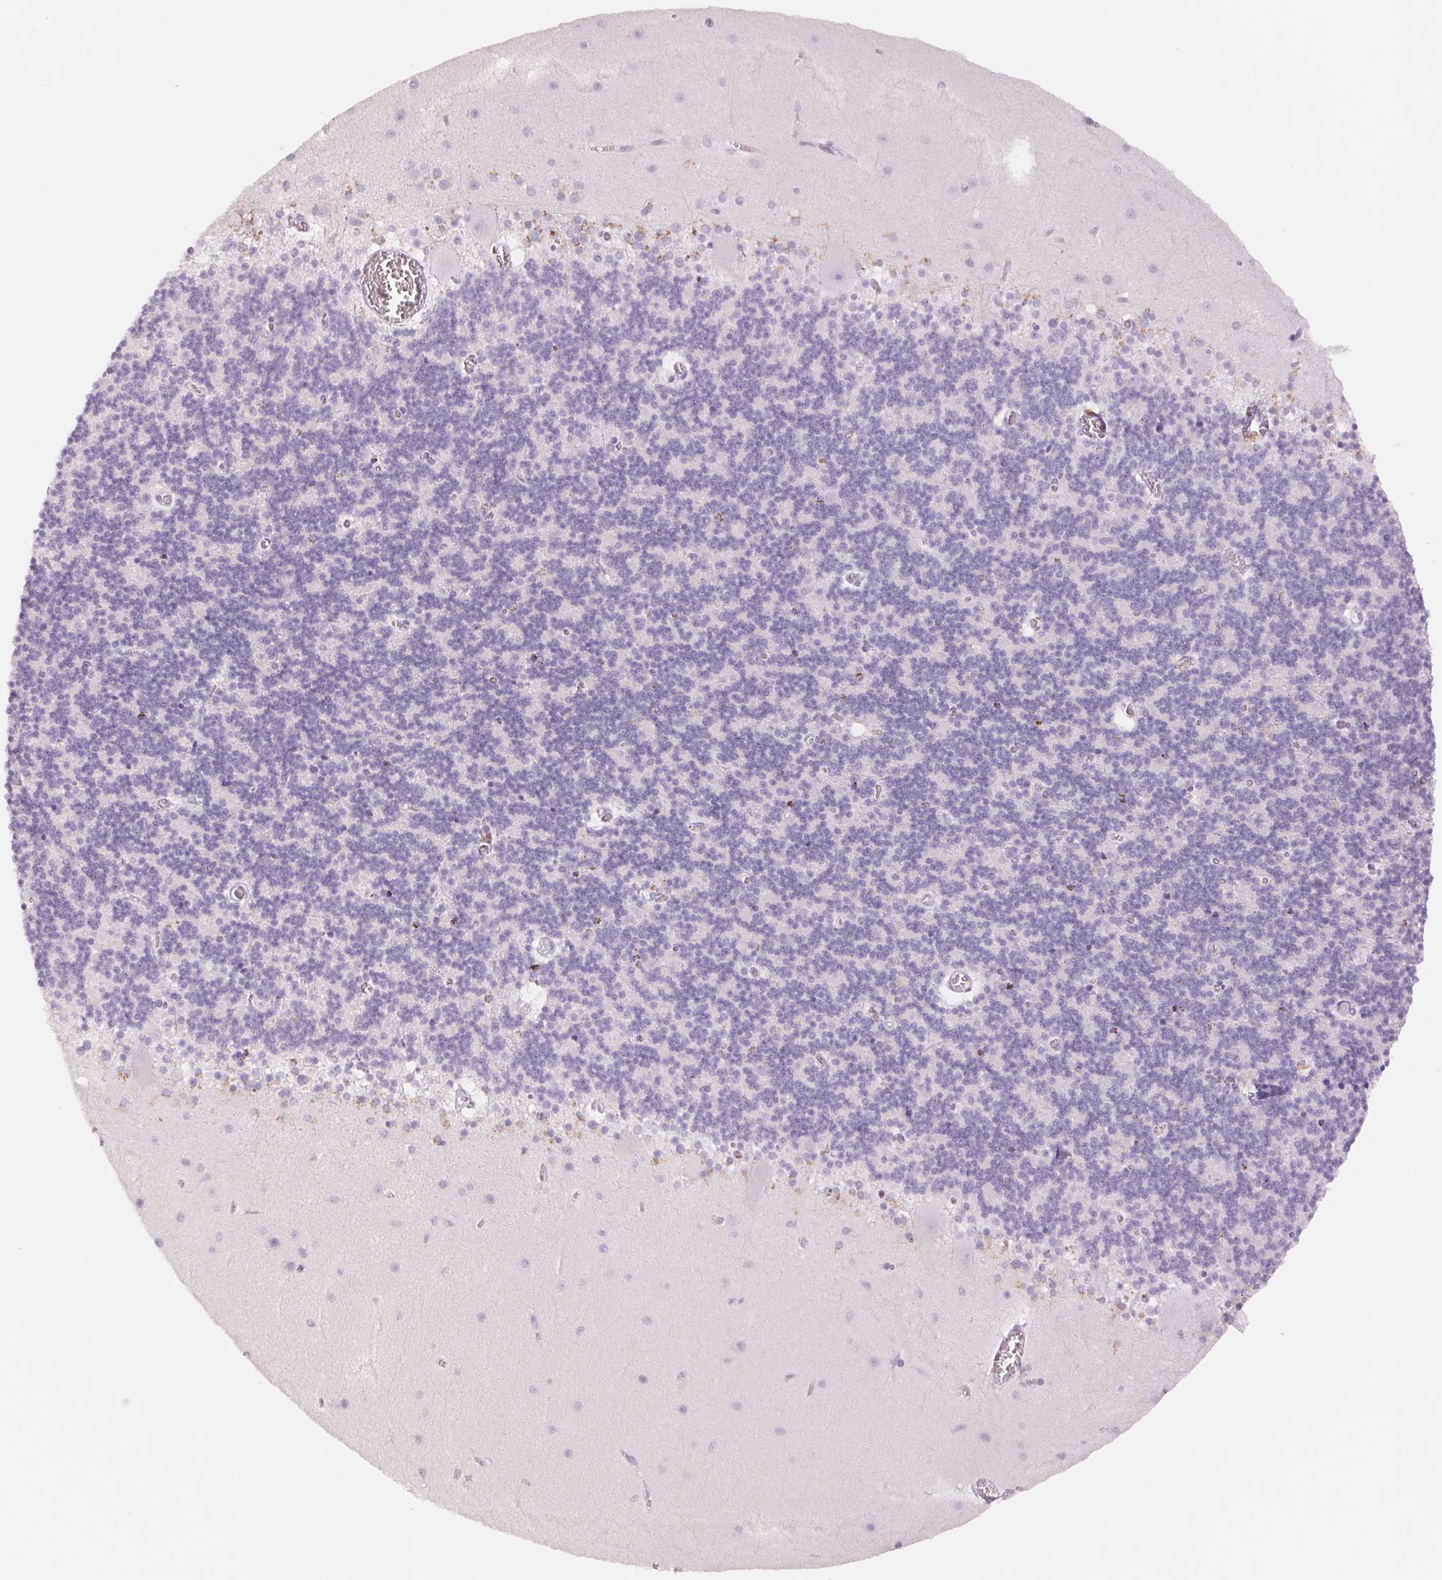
{"staining": {"intensity": "negative", "quantity": "none", "location": "none"}, "tissue": "cerebellum", "cell_type": "Cells in granular layer", "image_type": "normal", "snomed": [{"axis": "morphology", "description": "Normal tissue, NOS"}, {"axis": "topography", "description": "Cerebellum"}], "caption": "DAB immunohistochemical staining of normal human cerebellum demonstrates no significant staining in cells in granular layer.", "gene": "GALNT7", "patient": {"sex": "male", "age": 70}}